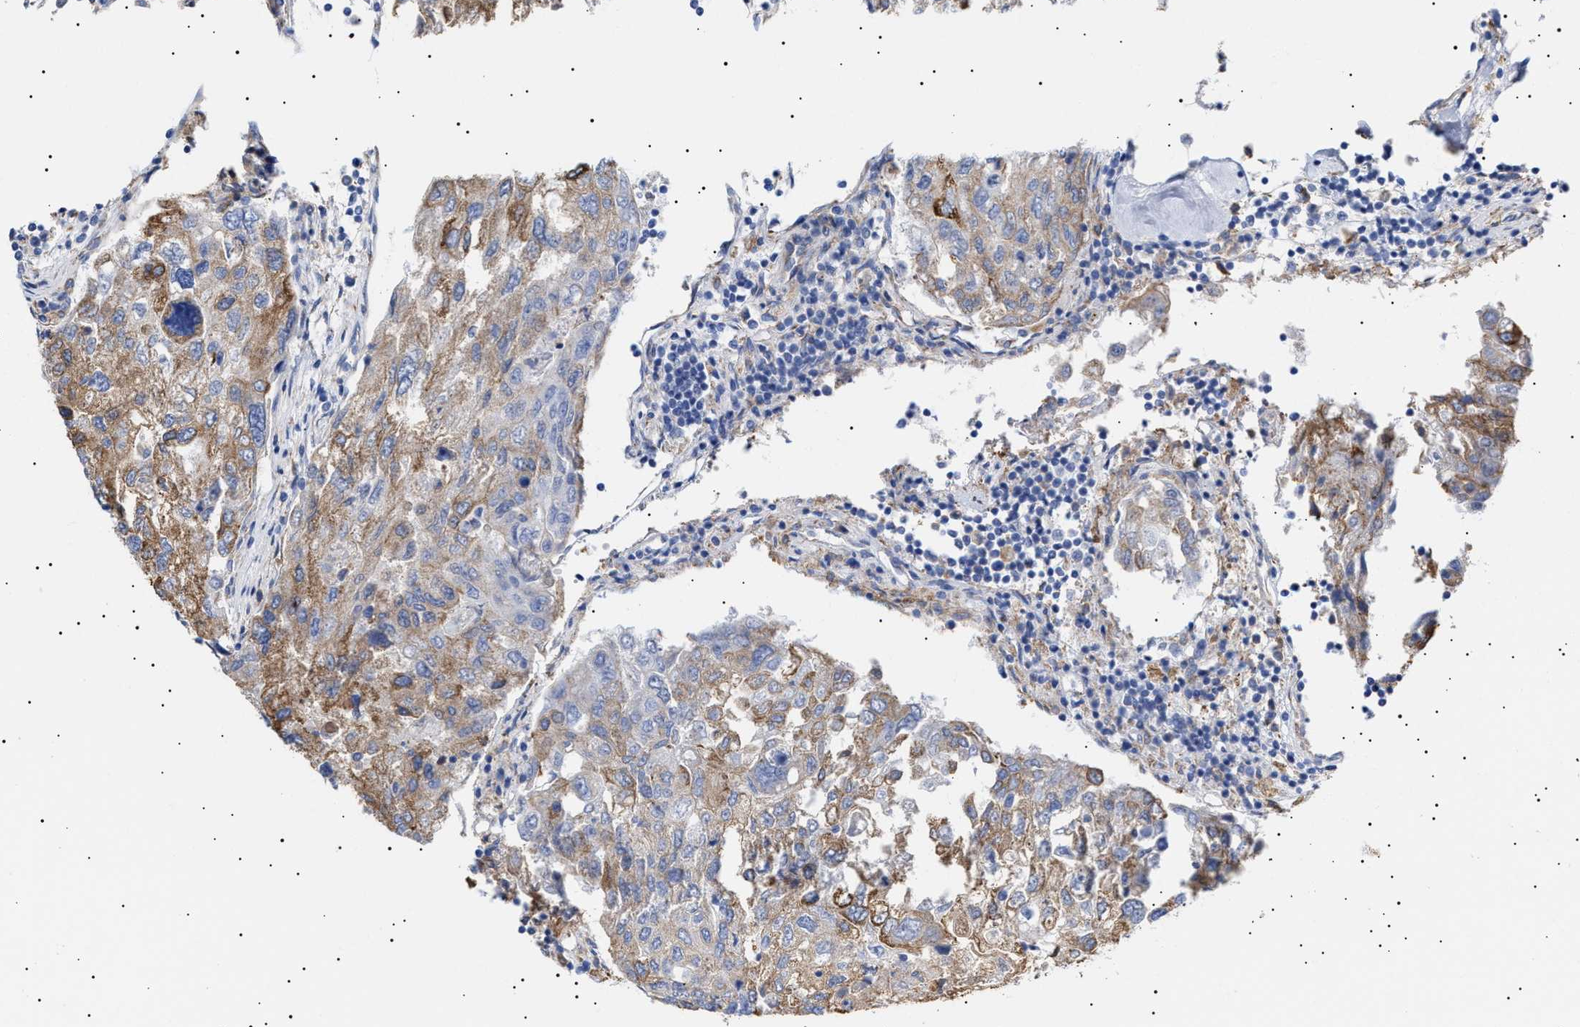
{"staining": {"intensity": "weak", "quantity": ">75%", "location": "cytoplasmic/membranous"}, "tissue": "urothelial cancer", "cell_type": "Tumor cells", "image_type": "cancer", "snomed": [{"axis": "morphology", "description": "Urothelial carcinoma, High grade"}, {"axis": "topography", "description": "Lymph node"}, {"axis": "topography", "description": "Urinary bladder"}], "caption": "Human urothelial cancer stained with a protein marker demonstrates weak staining in tumor cells.", "gene": "ERCC6L2", "patient": {"sex": "male", "age": 51}}